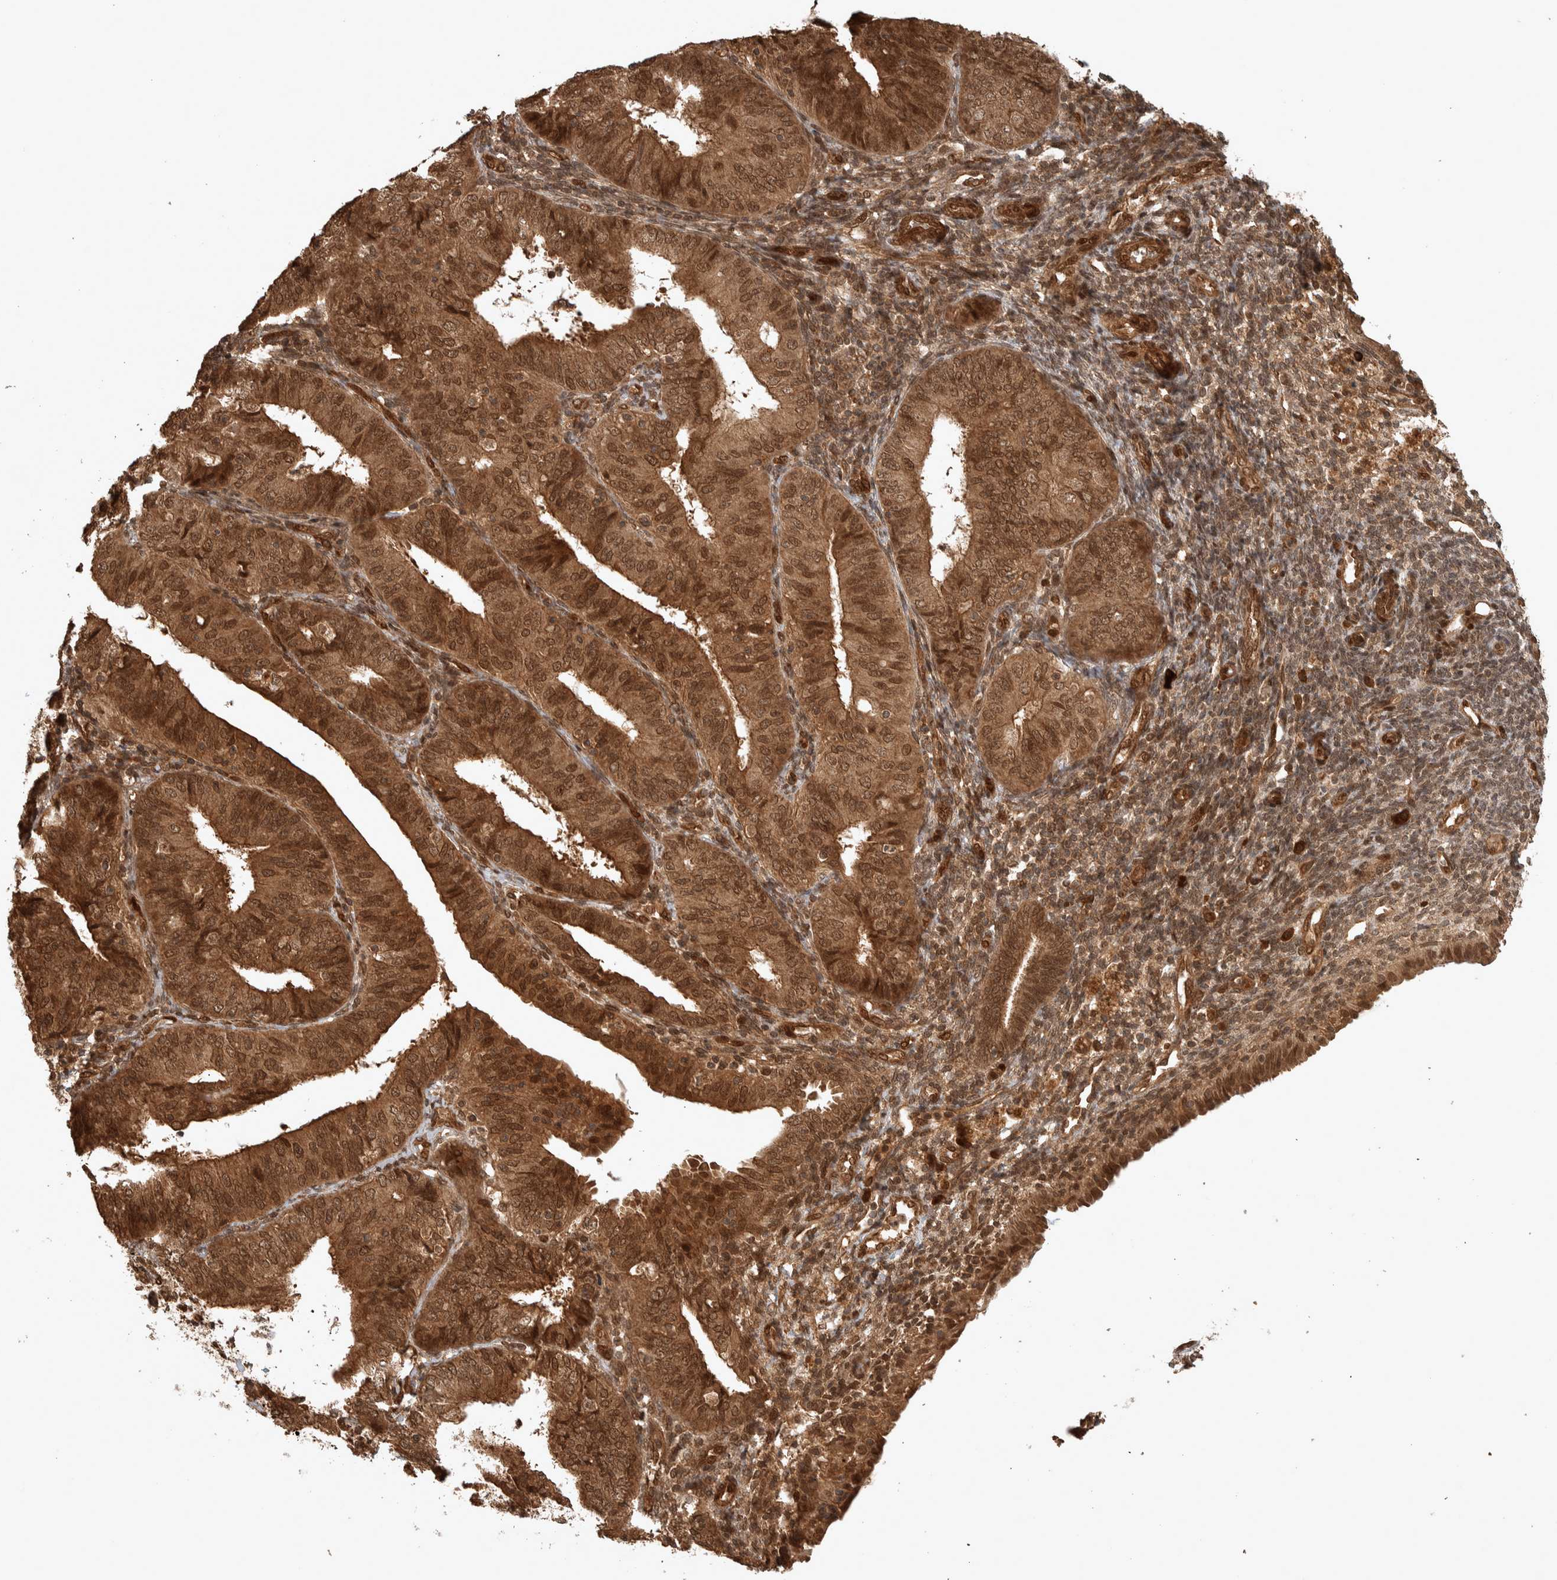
{"staining": {"intensity": "strong", "quantity": ">75%", "location": "cytoplasmic/membranous,nuclear"}, "tissue": "endometrial cancer", "cell_type": "Tumor cells", "image_type": "cancer", "snomed": [{"axis": "morphology", "description": "Adenocarcinoma, NOS"}, {"axis": "topography", "description": "Endometrium"}], "caption": "Brown immunohistochemical staining in human endometrial cancer (adenocarcinoma) shows strong cytoplasmic/membranous and nuclear expression in approximately >75% of tumor cells.", "gene": "CNTROB", "patient": {"sex": "female", "age": 58}}